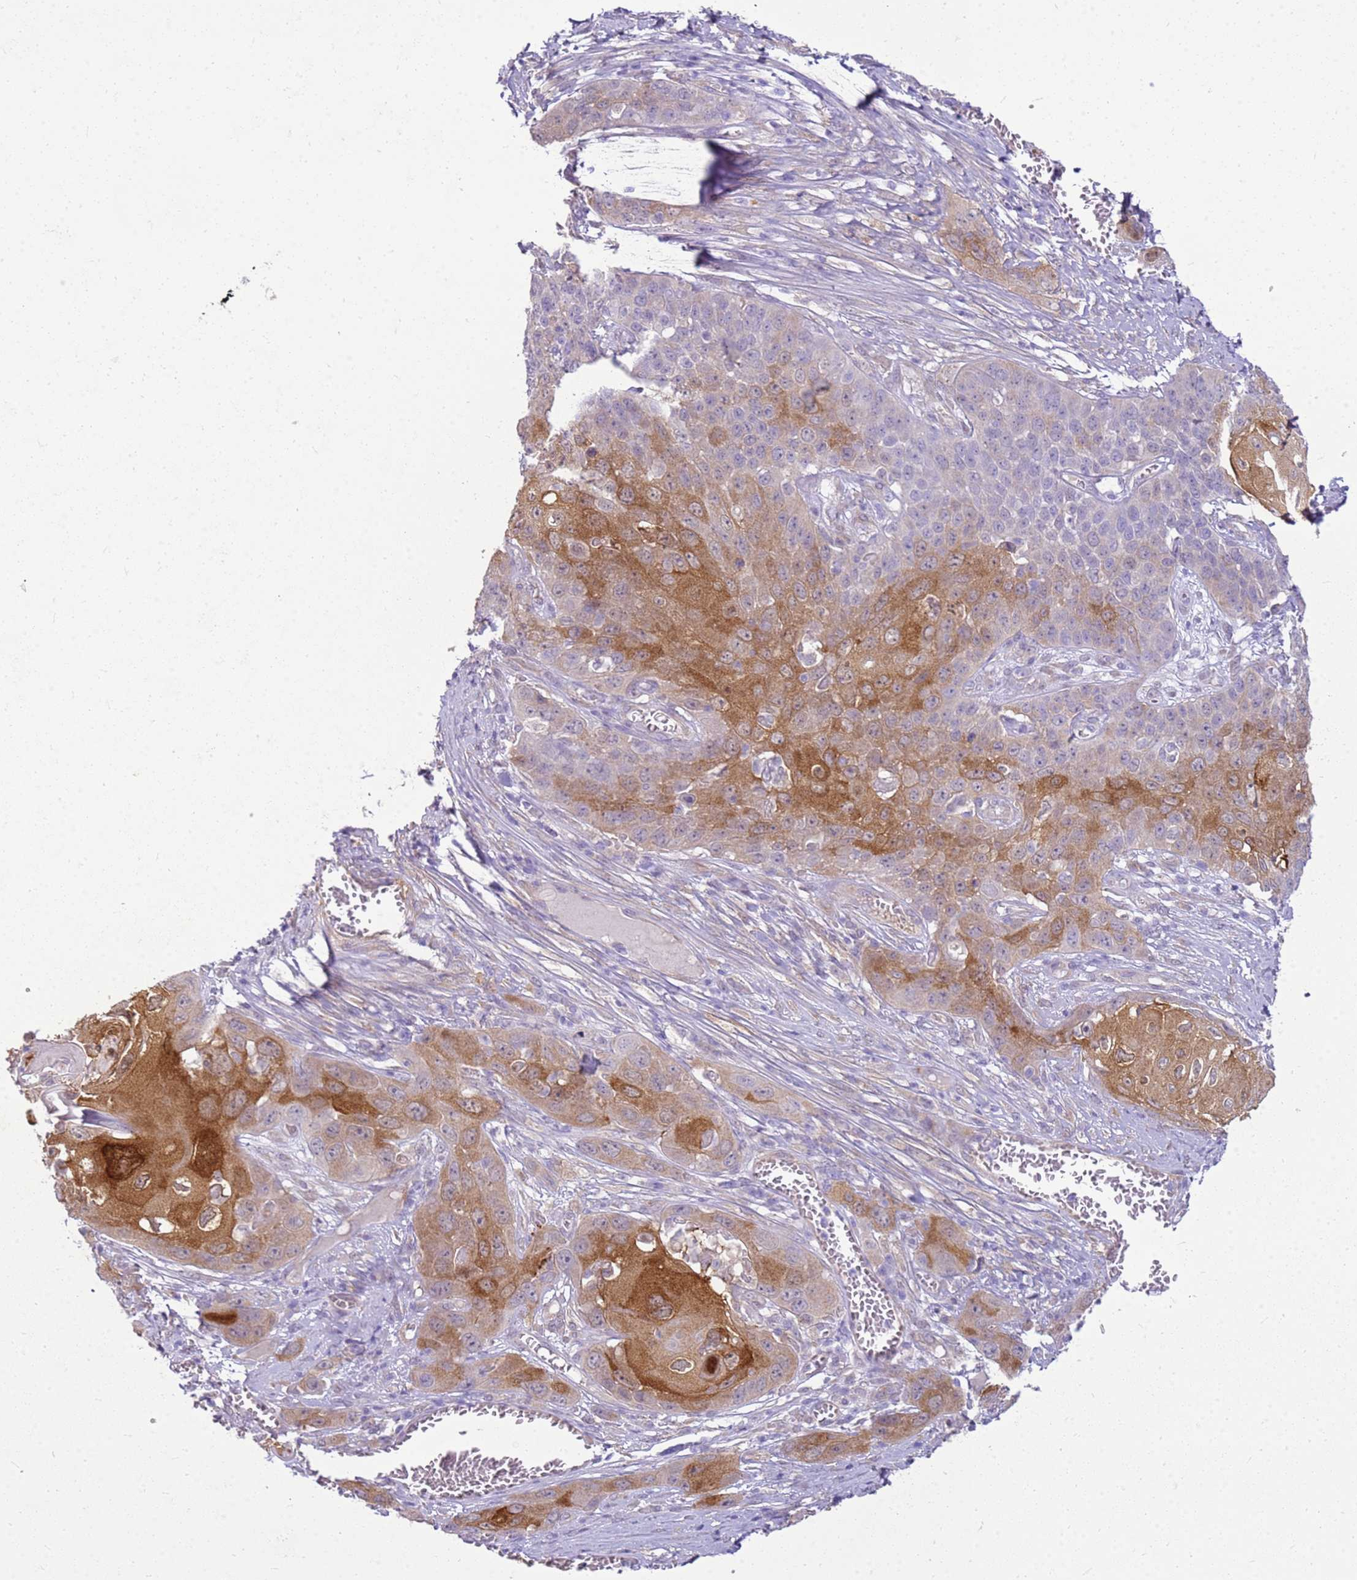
{"staining": {"intensity": "moderate", "quantity": "25%-75%", "location": "cytoplasmic/membranous"}, "tissue": "skin cancer", "cell_type": "Tumor cells", "image_type": "cancer", "snomed": [{"axis": "morphology", "description": "Squamous cell carcinoma, NOS"}, {"axis": "topography", "description": "Skin"}], "caption": "Moderate cytoplasmic/membranous positivity is identified in about 25%-75% of tumor cells in skin cancer. The staining was performed using DAB (3,3'-diaminobenzidine) to visualize the protein expression in brown, while the nuclei were stained in blue with hematoxylin (Magnification: 20x).", "gene": "HSPB1", "patient": {"sex": "male", "age": 55}}